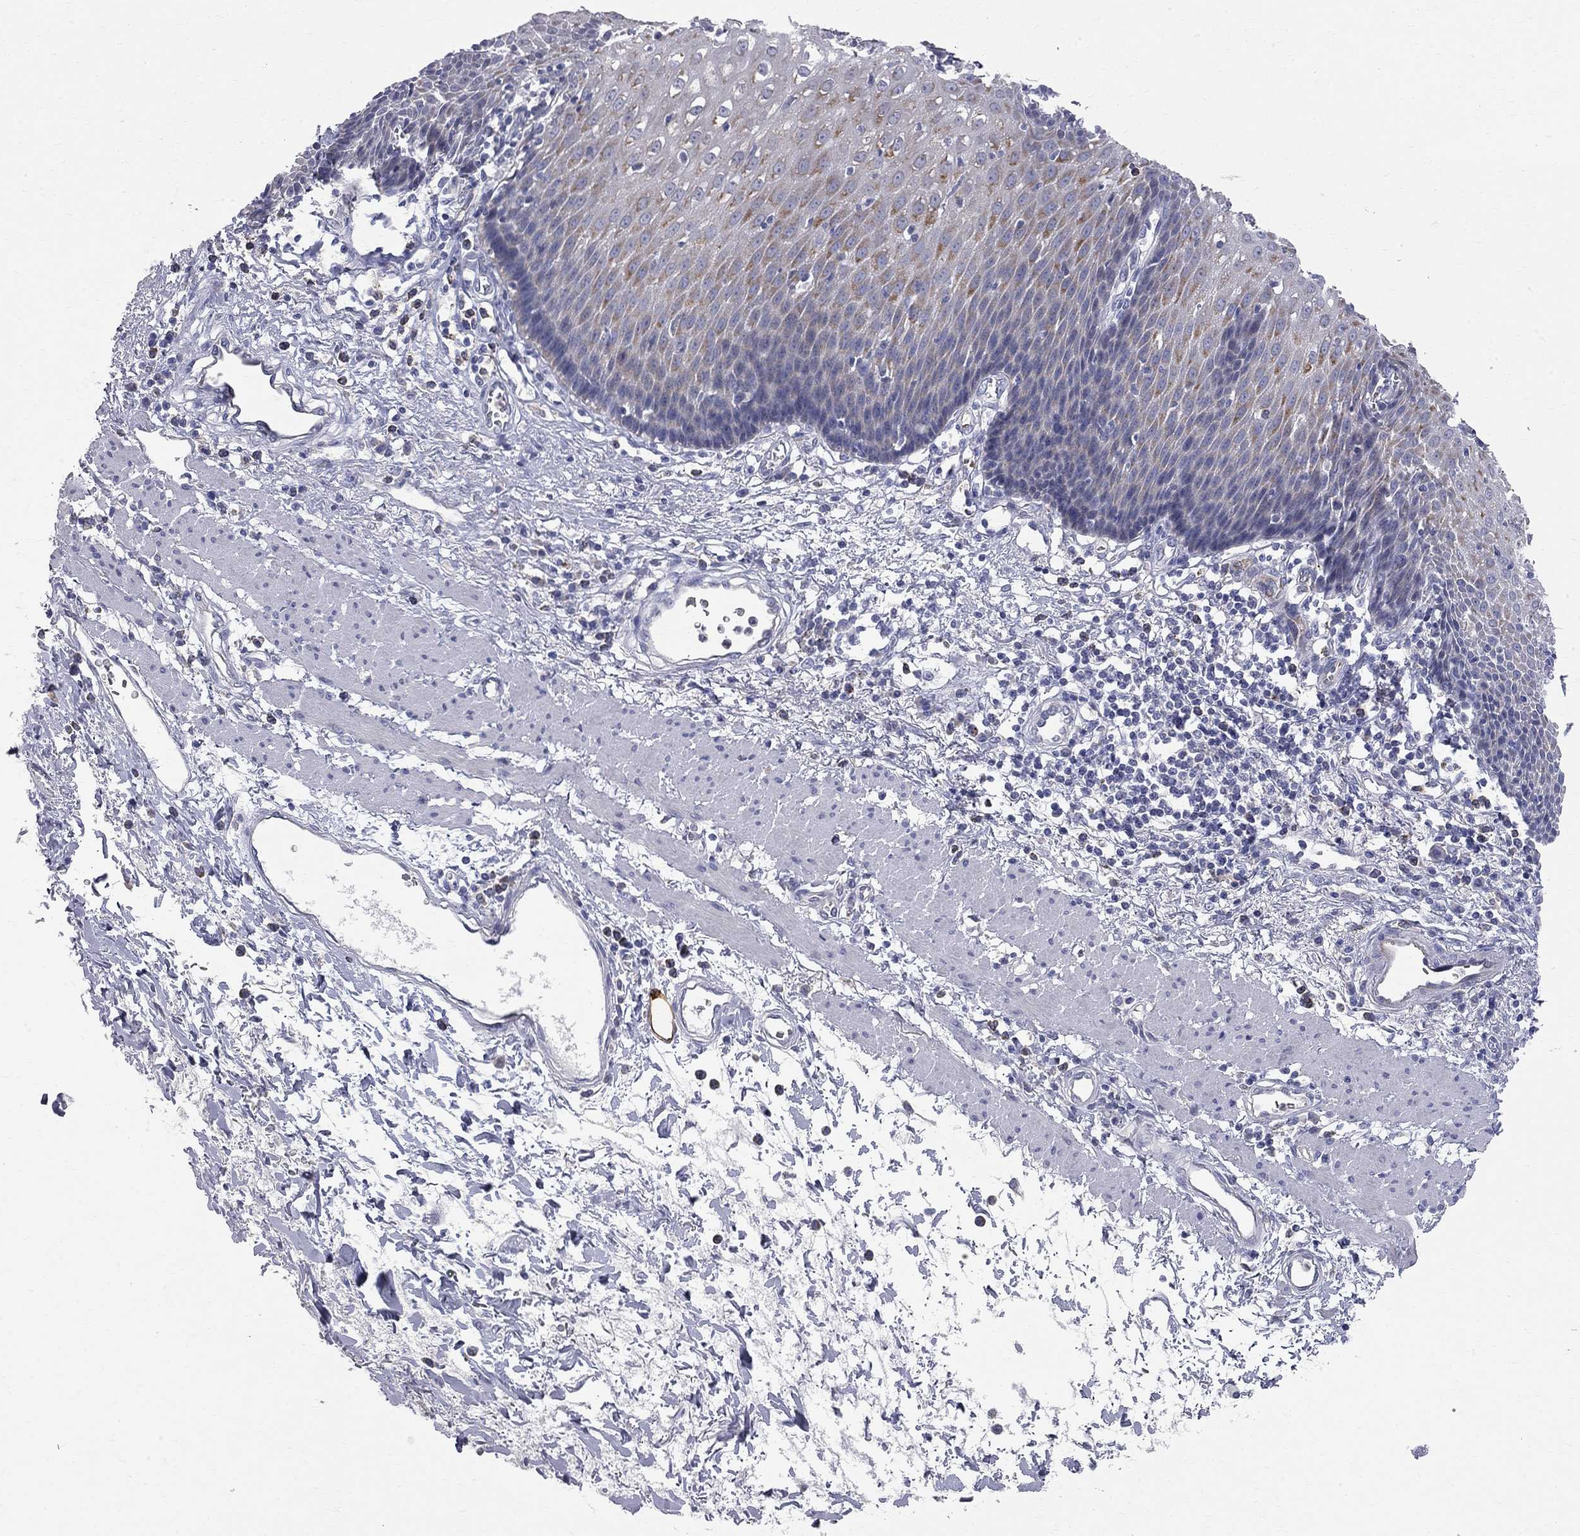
{"staining": {"intensity": "moderate", "quantity": "<25%", "location": "cytoplasmic/membranous"}, "tissue": "esophagus", "cell_type": "Squamous epithelial cells", "image_type": "normal", "snomed": [{"axis": "morphology", "description": "Normal tissue, NOS"}, {"axis": "topography", "description": "Esophagus"}], "caption": "Immunohistochemistry (IHC) of unremarkable human esophagus shows low levels of moderate cytoplasmic/membranous positivity in approximately <25% of squamous epithelial cells. The staining was performed using DAB (3,3'-diaminobenzidine), with brown indicating positive protein expression. Nuclei are stained blue with hematoxylin.", "gene": "ACSL1", "patient": {"sex": "male", "age": 57}}